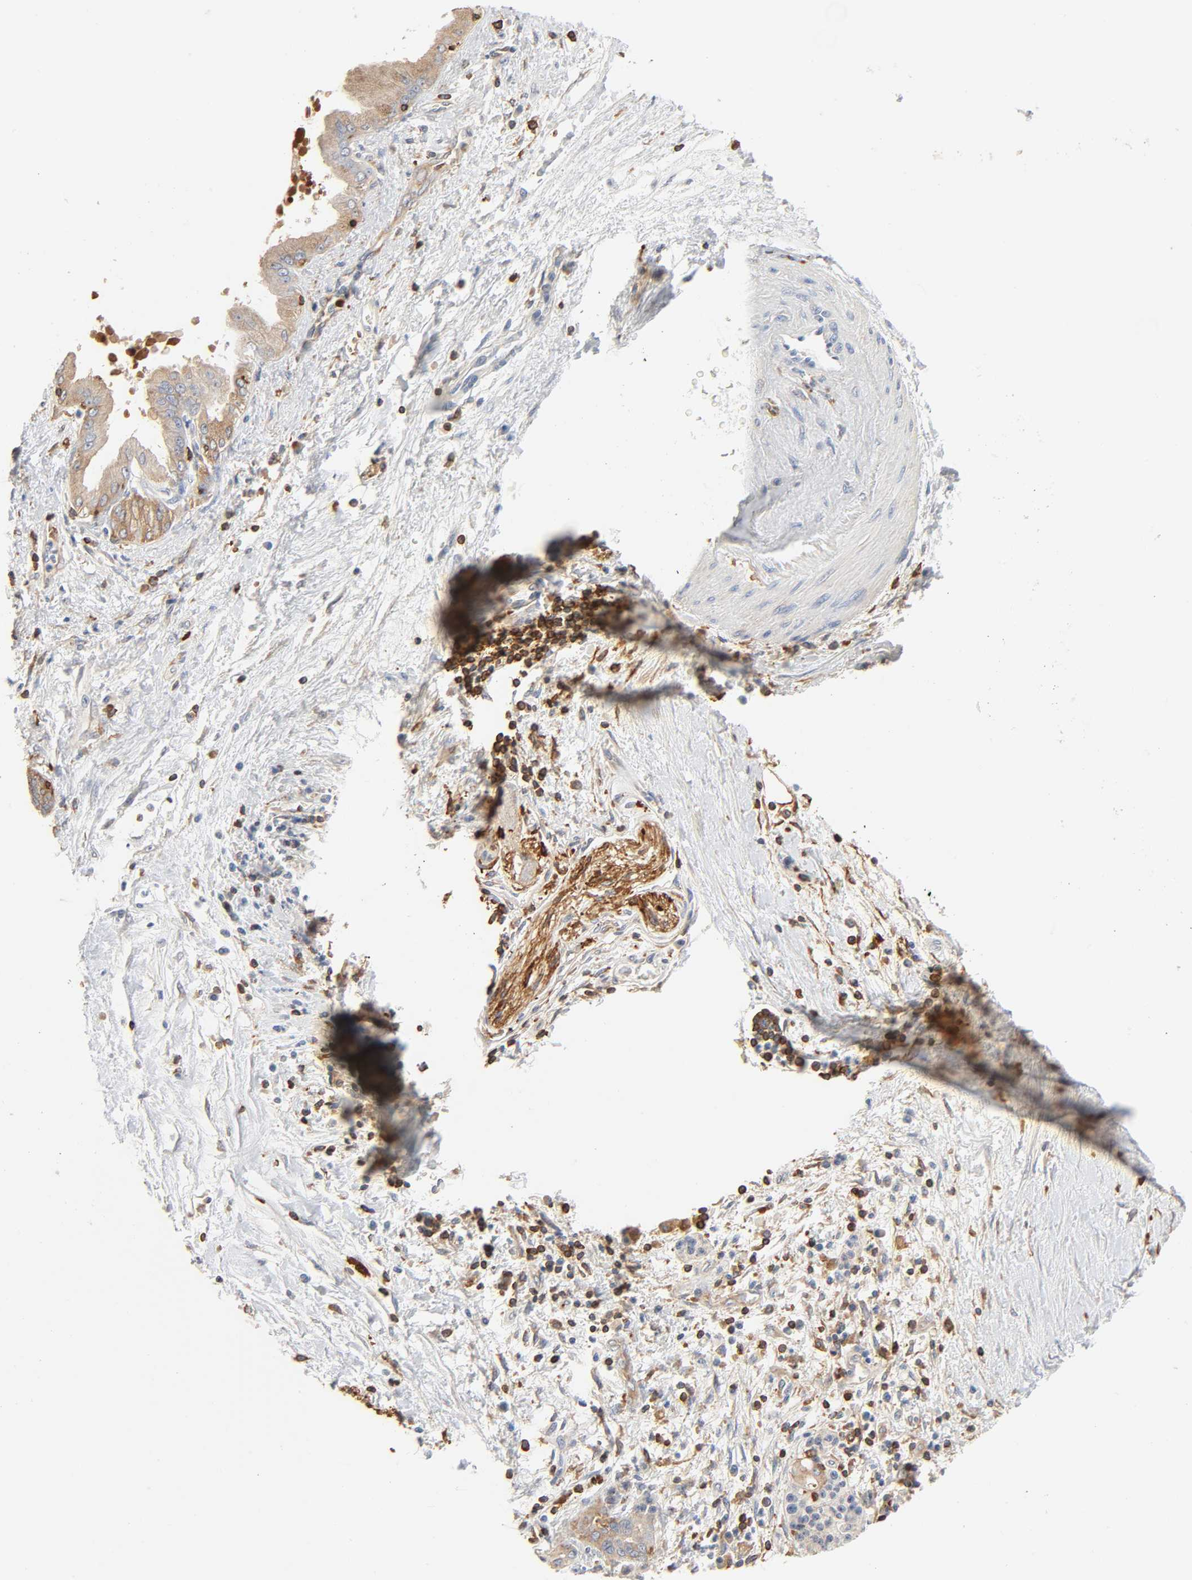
{"staining": {"intensity": "moderate", "quantity": ">75%", "location": "cytoplasmic/membranous"}, "tissue": "pancreatic cancer", "cell_type": "Tumor cells", "image_type": "cancer", "snomed": [{"axis": "morphology", "description": "Adenocarcinoma, NOS"}, {"axis": "topography", "description": "Pancreas"}], "caption": "Immunohistochemistry of pancreatic cancer shows medium levels of moderate cytoplasmic/membranous positivity in approximately >75% of tumor cells.", "gene": "BIN1", "patient": {"sex": "male", "age": 59}}